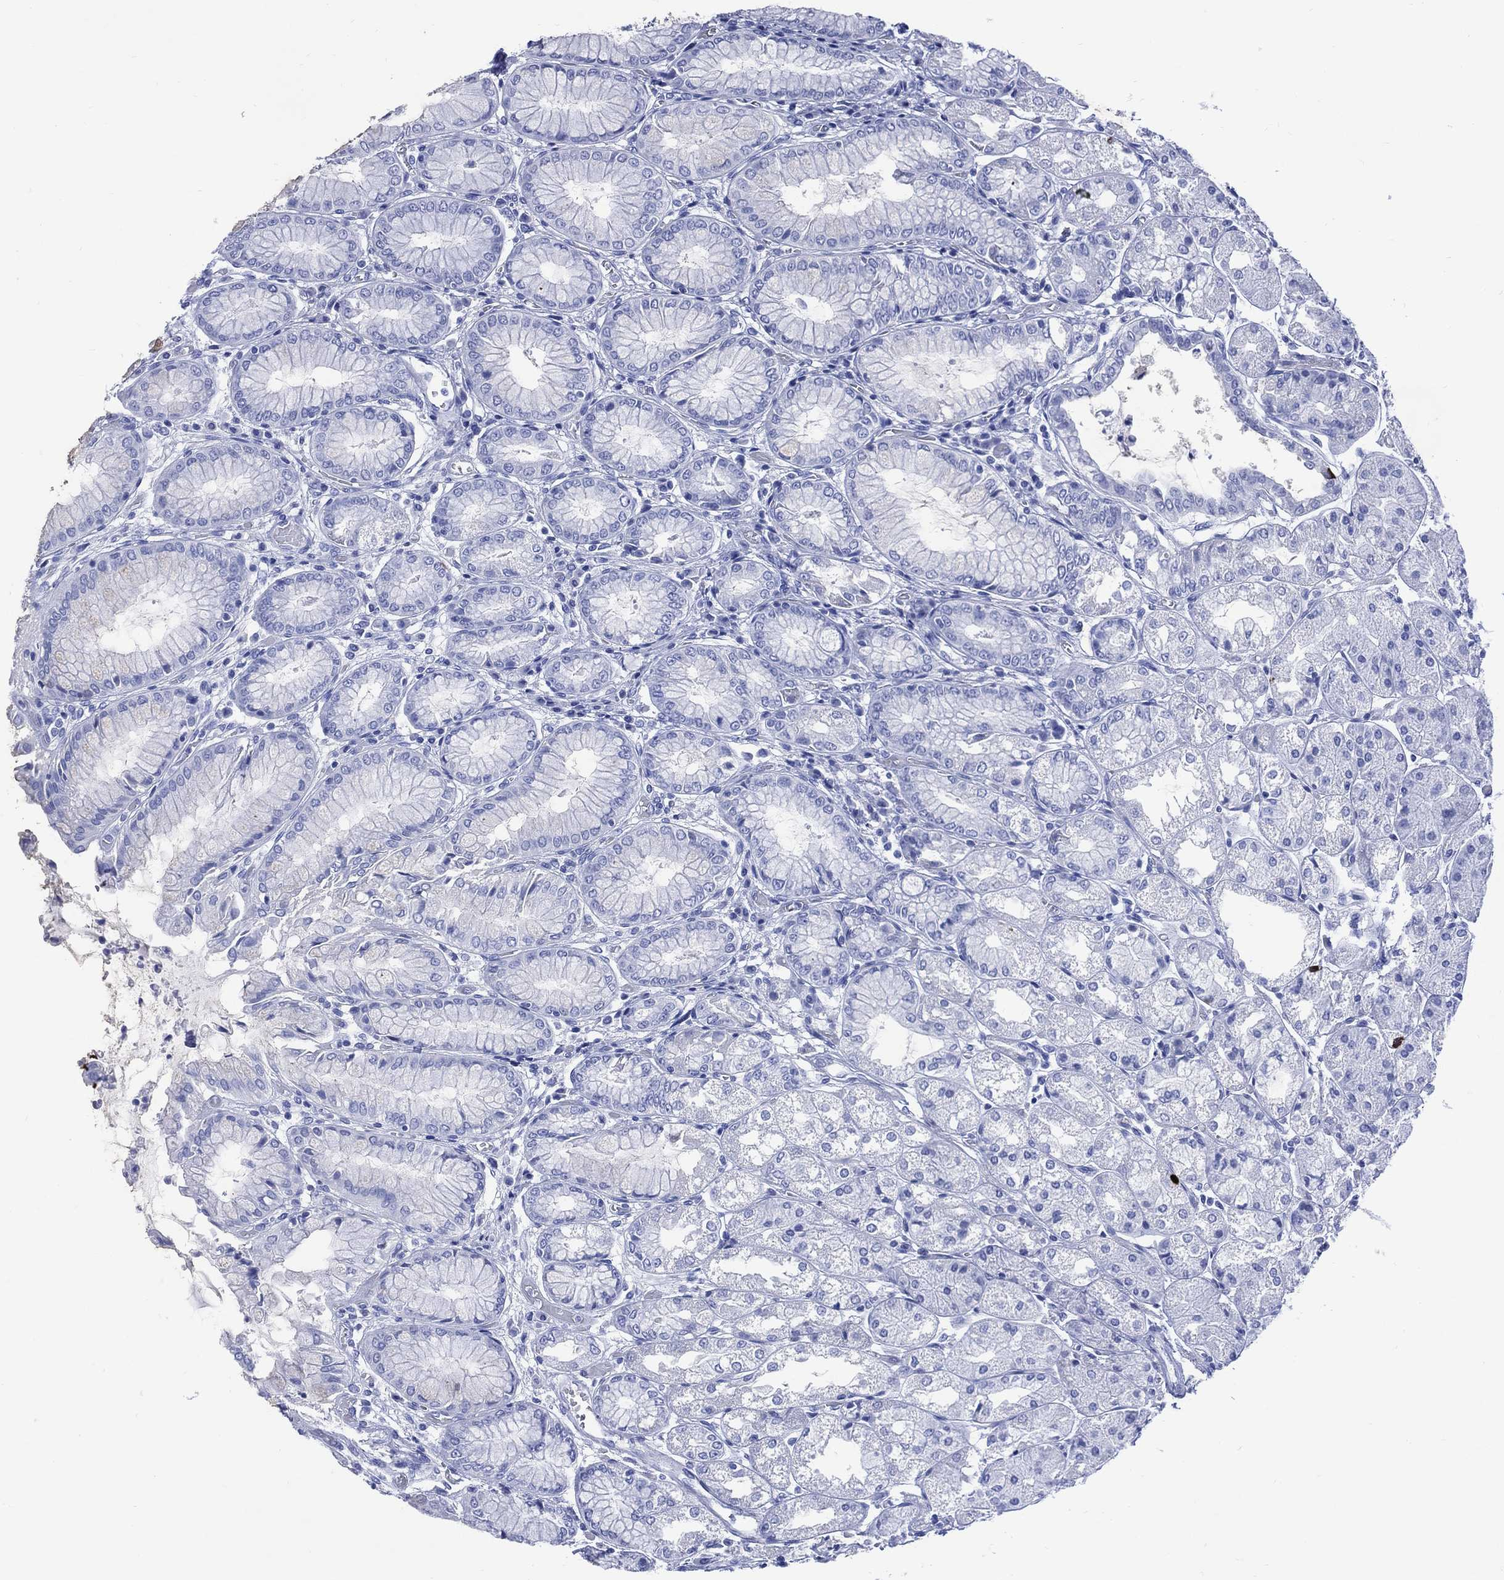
{"staining": {"intensity": "negative", "quantity": "none", "location": "none"}, "tissue": "stomach", "cell_type": "Glandular cells", "image_type": "normal", "snomed": [{"axis": "morphology", "description": "Normal tissue, NOS"}, {"axis": "topography", "description": "Stomach, upper"}], "caption": "Immunohistochemistry (IHC) histopathology image of unremarkable stomach stained for a protein (brown), which exhibits no expression in glandular cells.", "gene": "SHCBP1L", "patient": {"sex": "male", "age": 72}}